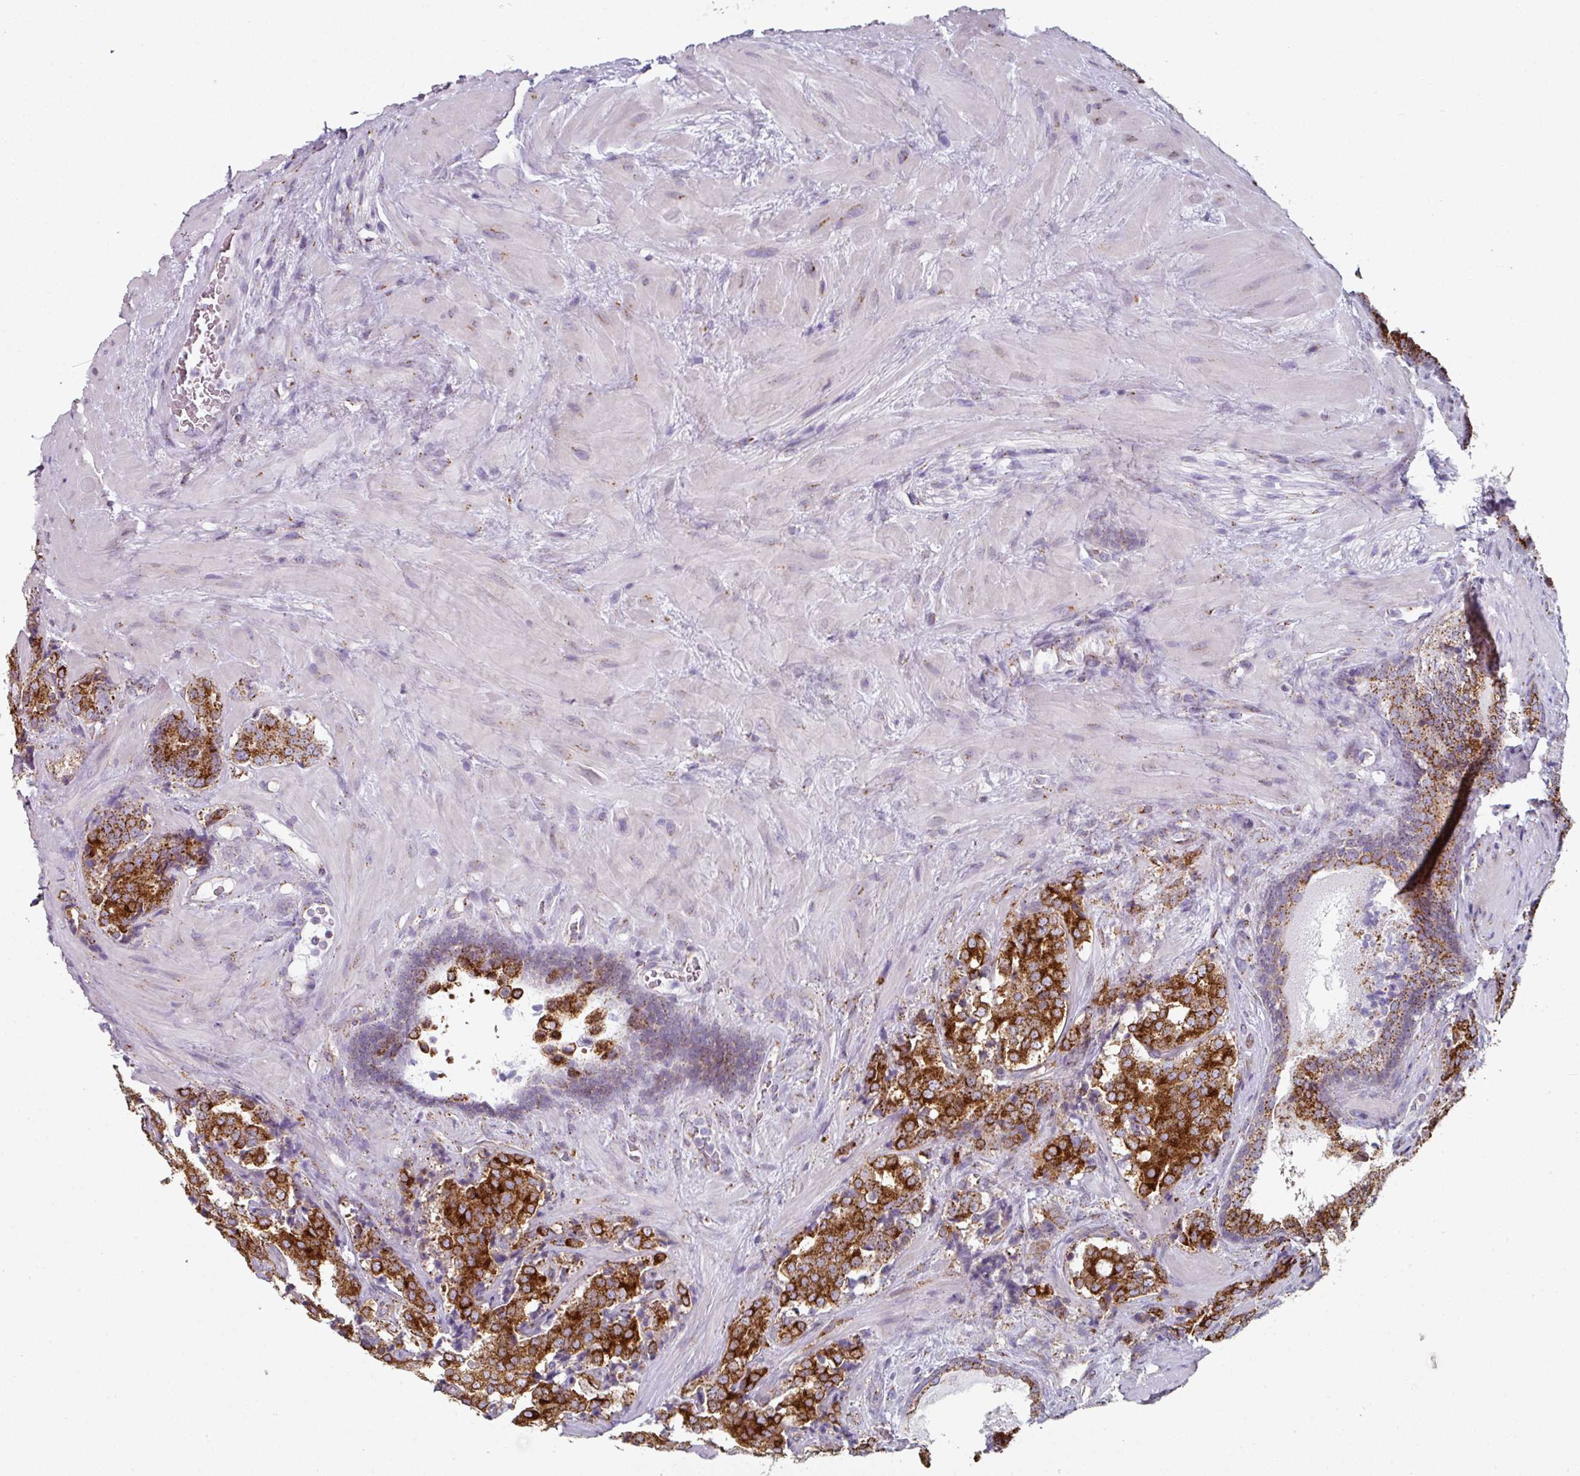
{"staining": {"intensity": "strong", "quantity": ">75%", "location": "cytoplasmic/membranous"}, "tissue": "prostate cancer", "cell_type": "Tumor cells", "image_type": "cancer", "snomed": [{"axis": "morphology", "description": "Adenocarcinoma, High grade"}, {"axis": "topography", "description": "Prostate"}], "caption": "An immunohistochemistry (IHC) histopathology image of tumor tissue is shown. Protein staining in brown shows strong cytoplasmic/membranous positivity in prostate cancer (high-grade adenocarcinoma) within tumor cells.", "gene": "CCDC85B", "patient": {"sex": "male", "age": 63}}